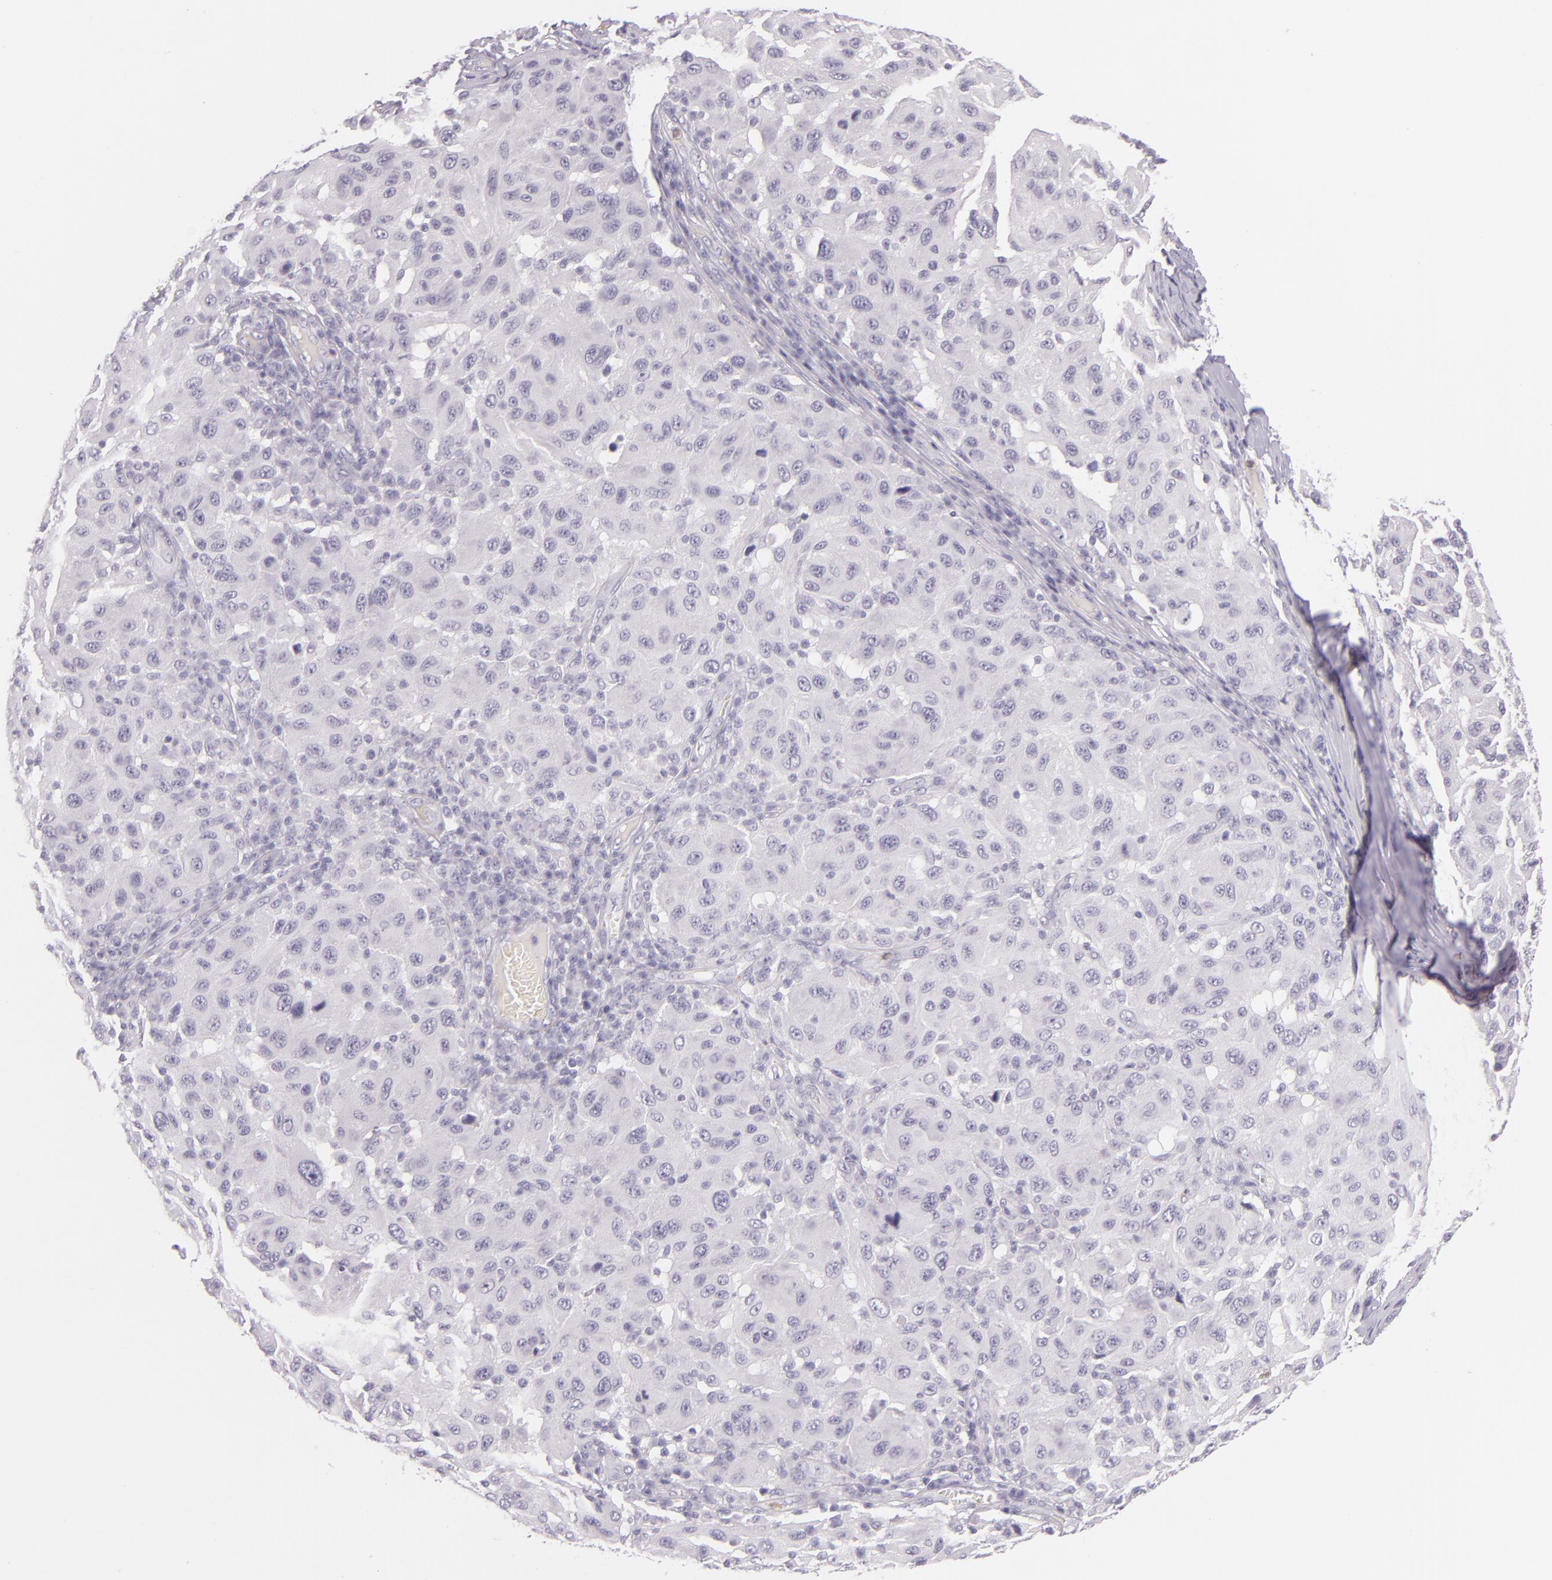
{"staining": {"intensity": "negative", "quantity": "none", "location": "none"}, "tissue": "melanoma", "cell_type": "Tumor cells", "image_type": "cancer", "snomed": [{"axis": "morphology", "description": "Malignant melanoma, NOS"}, {"axis": "topography", "description": "Skin"}], "caption": "High magnification brightfield microscopy of malignant melanoma stained with DAB (3,3'-diaminobenzidine) (brown) and counterstained with hematoxylin (blue): tumor cells show no significant expression. (DAB (3,3'-diaminobenzidine) IHC, high magnification).", "gene": "CBS", "patient": {"sex": "female", "age": 77}}